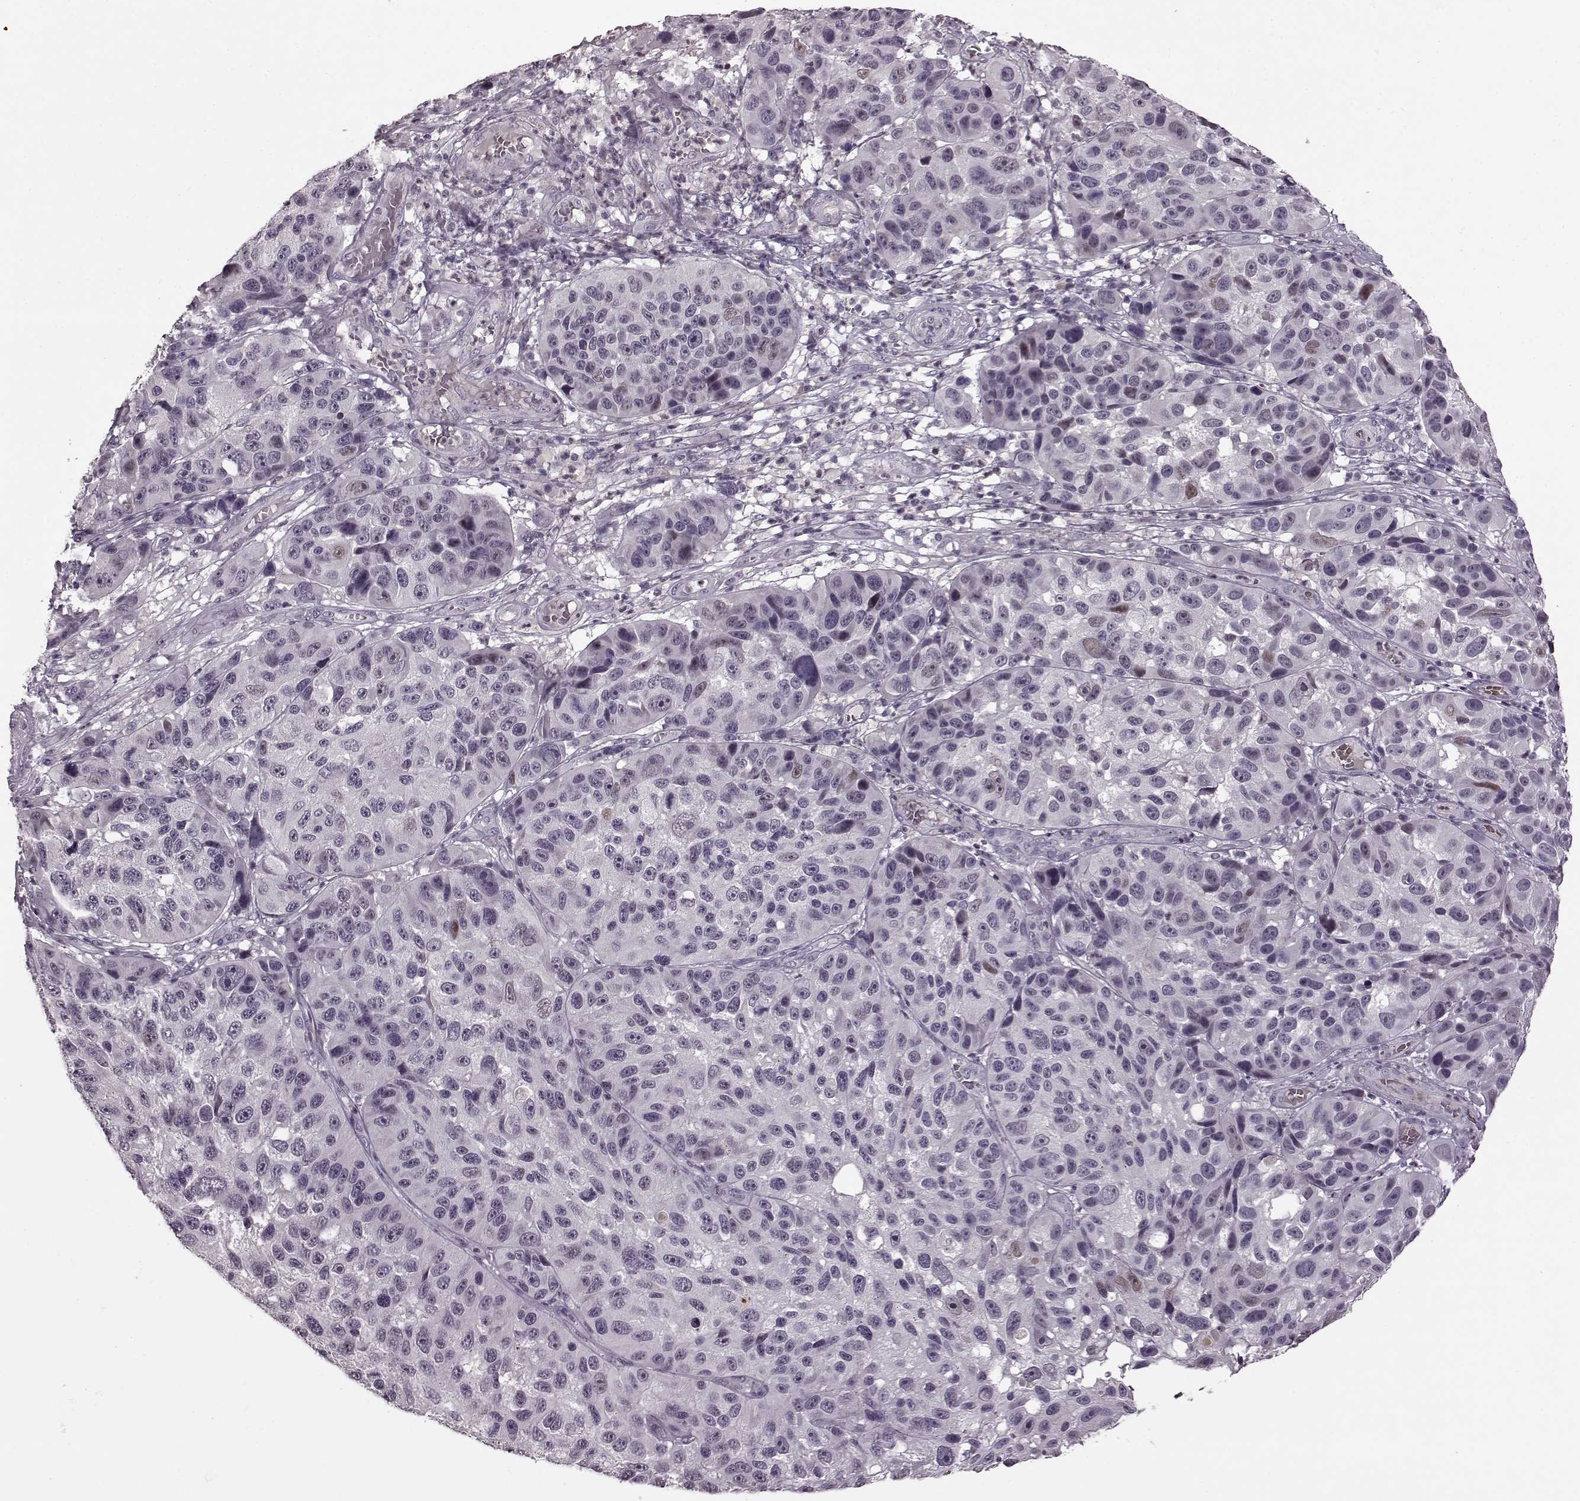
{"staining": {"intensity": "negative", "quantity": "none", "location": "none"}, "tissue": "melanoma", "cell_type": "Tumor cells", "image_type": "cancer", "snomed": [{"axis": "morphology", "description": "Malignant melanoma, NOS"}, {"axis": "topography", "description": "Skin"}], "caption": "Tumor cells show no significant positivity in malignant melanoma.", "gene": "CNGA3", "patient": {"sex": "male", "age": 53}}